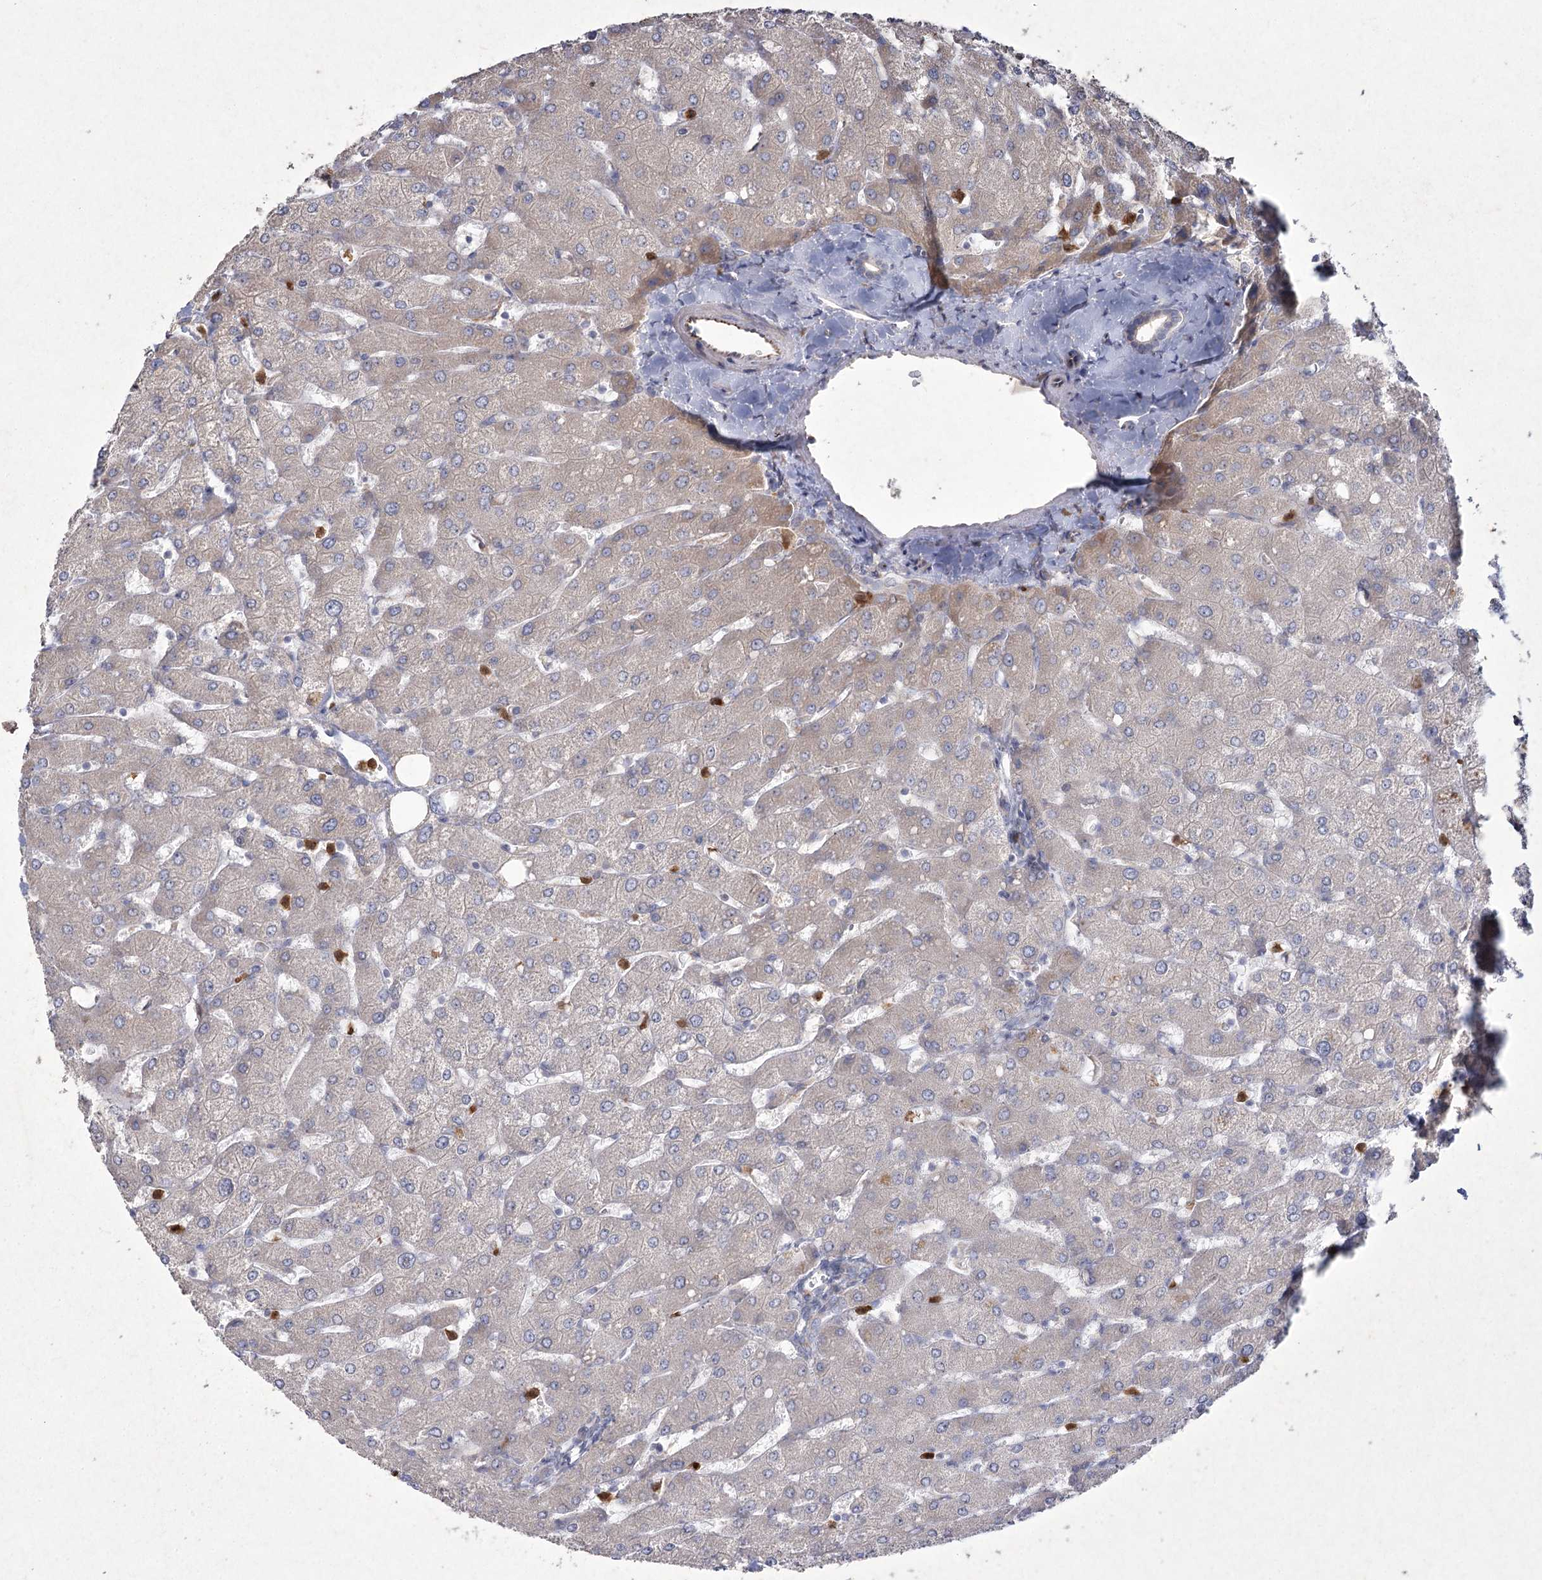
{"staining": {"intensity": "negative", "quantity": "none", "location": "none"}, "tissue": "liver", "cell_type": "Cholangiocytes", "image_type": "normal", "snomed": [{"axis": "morphology", "description": "Normal tissue, NOS"}, {"axis": "topography", "description": "Liver"}], "caption": "Immunohistochemistry (IHC) image of normal liver: human liver stained with DAB demonstrates no significant protein expression in cholangiocytes.", "gene": "NIPAL4", "patient": {"sex": "male", "age": 55}}